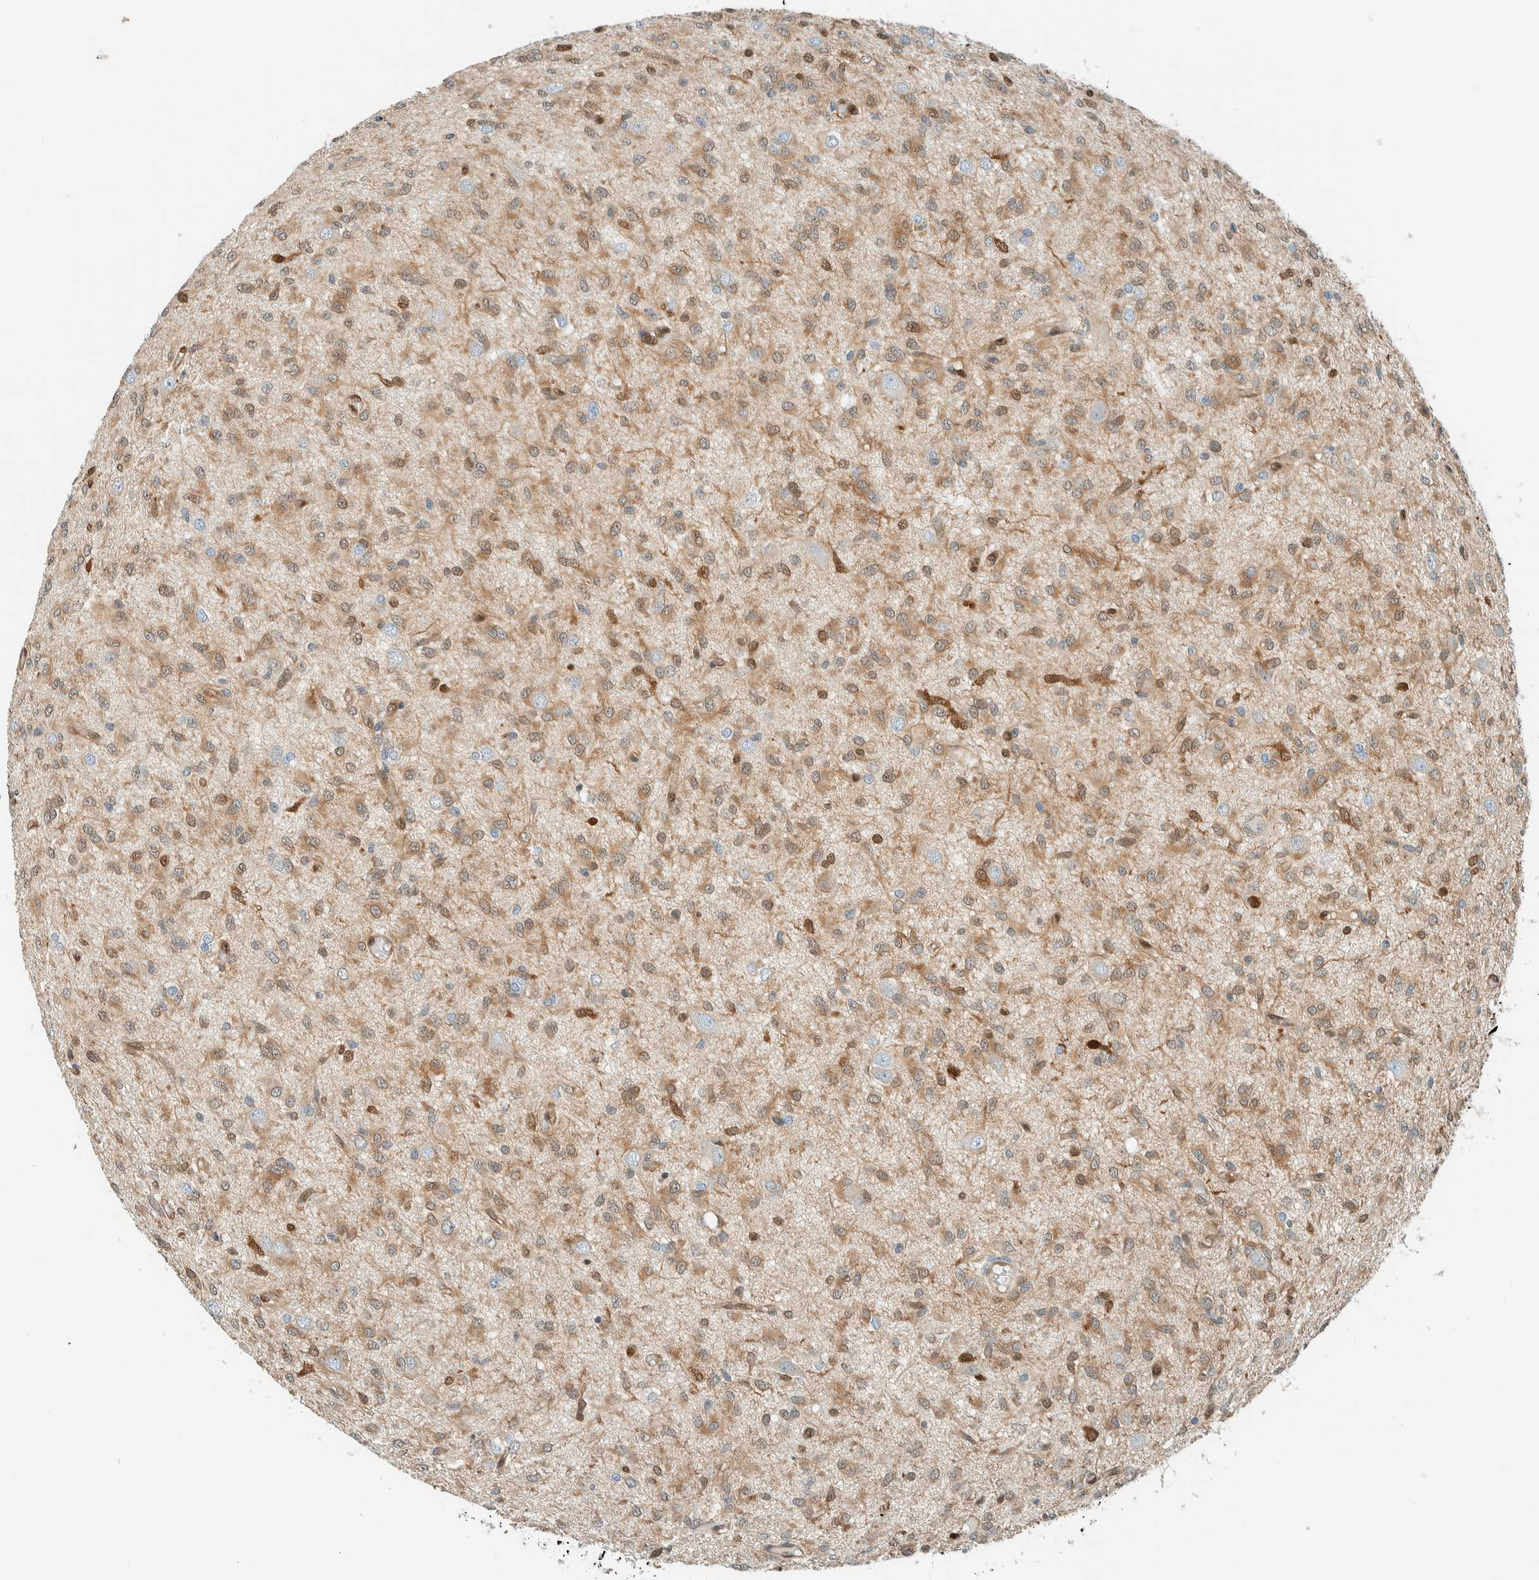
{"staining": {"intensity": "moderate", "quantity": ">75%", "location": "cytoplasmic/membranous,nuclear"}, "tissue": "glioma", "cell_type": "Tumor cells", "image_type": "cancer", "snomed": [{"axis": "morphology", "description": "Glioma, malignant, High grade"}, {"axis": "topography", "description": "Brain"}], "caption": "Protein expression analysis of human high-grade glioma (malignant) reveals moderate cytoplasmic/membranous and nuclear positivity in approximately >75% of tumor cells.", "gene": "NXN", "patient": {"sex": "female", "age": 59}}